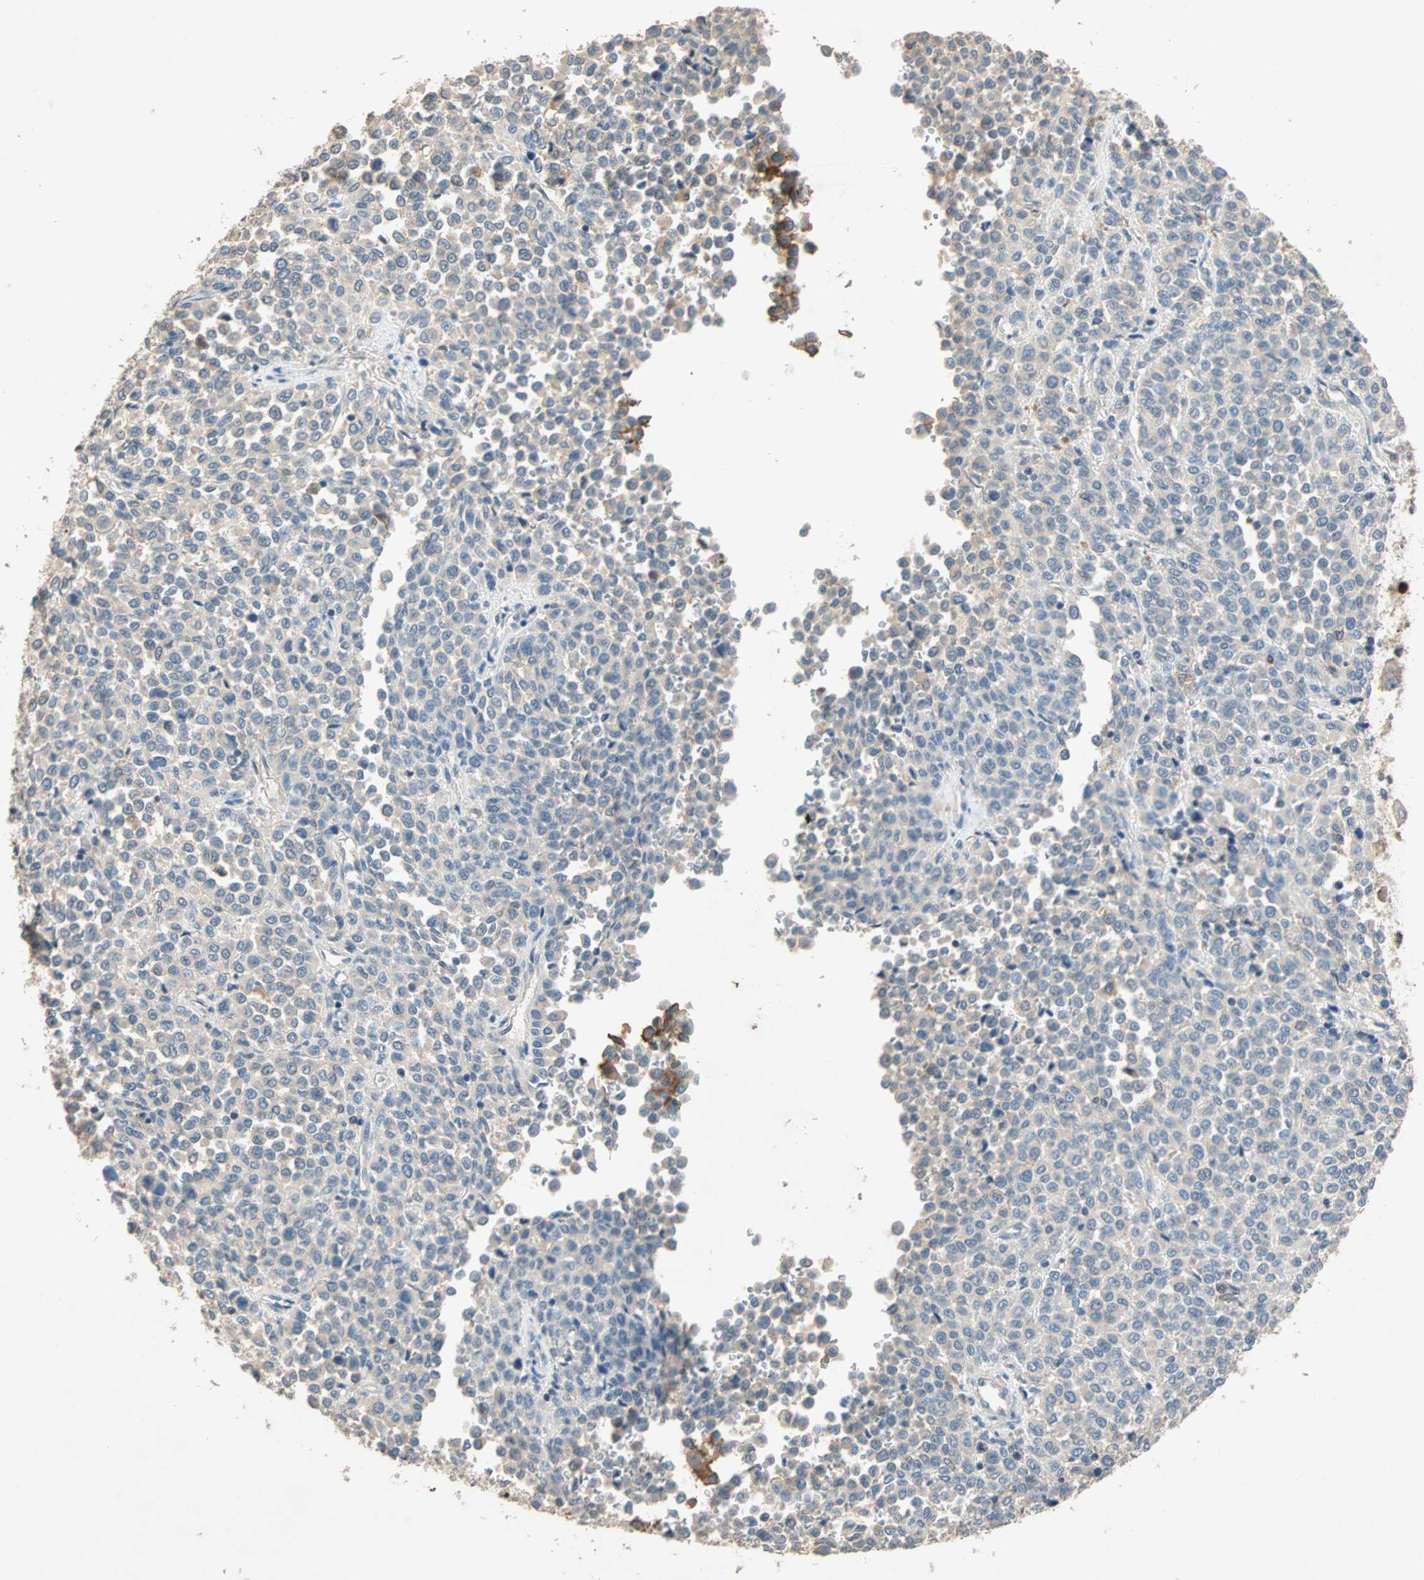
{"staining": {"intensity": "weak", "quantity": "<25%", "location": "cytoplasmic/membranous"}, "tissue": "melanoma", "cell_type": "Tumor cells", "image_type": "cancer", "snomed": [{"axis": "morphology", "description": "Malignant melanoma, Metastatic site"}, {"axis": "topography", "description": "Pancreas"}], "caption": "Immunohistochemistry image of melanoma stained for a protein (brown), which reveals no staining in tumor cells.", "gene": "ADAP1", "patient": {"sex": "female", "age": 30}}